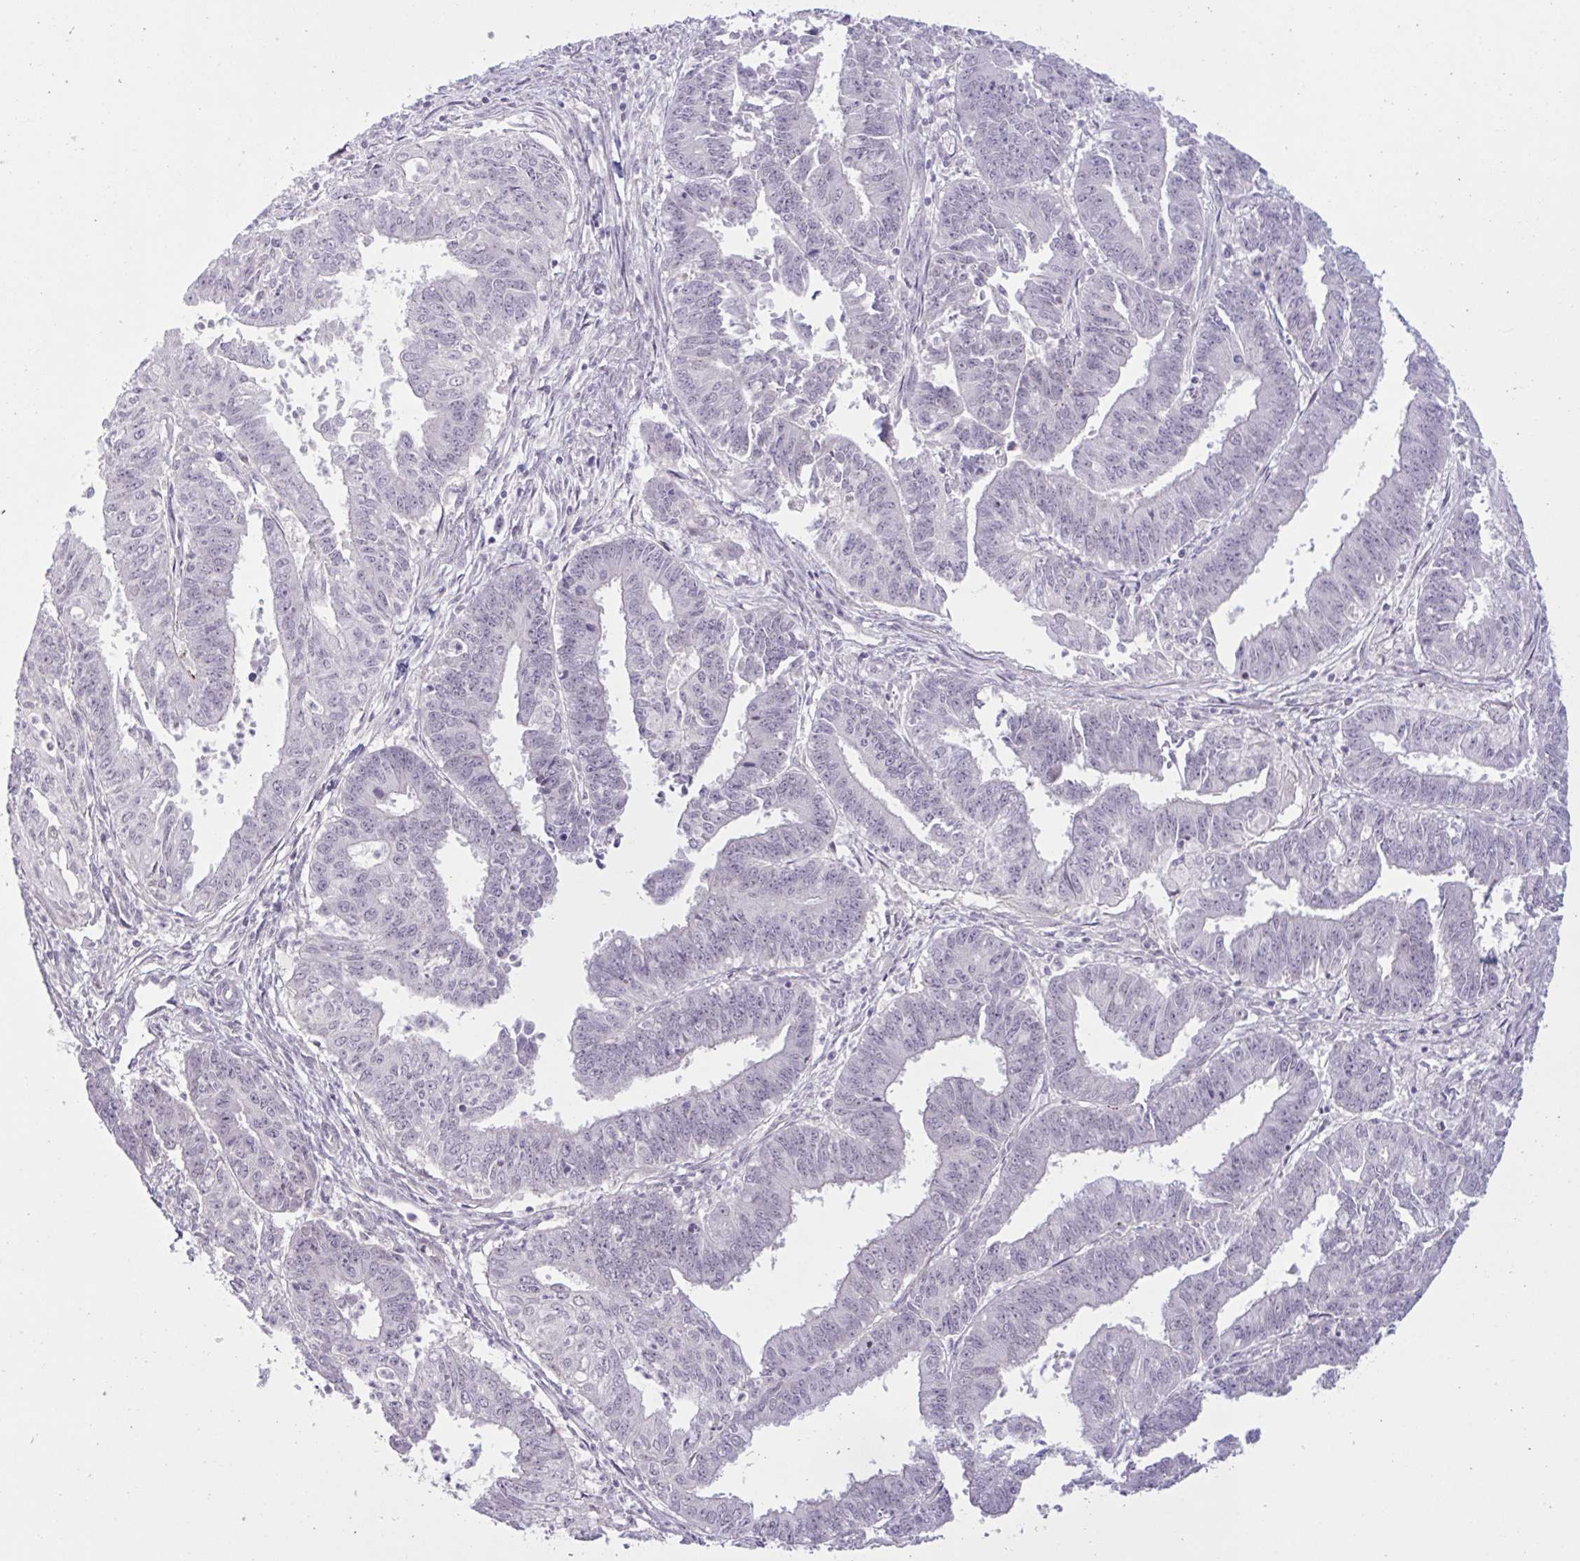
{"staining": {"intensity": "negative", "quantity": "none", "location": "none"}, "tissue": "endometrial cancer", "cell_type": "Tumor cells", "image_type": "cancer", "snomed": [{"axis": "morphology", "description": "Adenocarcinoma, NOS"}, {"axis": "topography", "description": "Endometrium"}], "caption": "Endometrial cancer (adenocarcinoma) stained for a protein using IHC reveals no expression tumor cells.", "gene": "RFPL4B", "patient": {"sex": "female", "age": 73}}